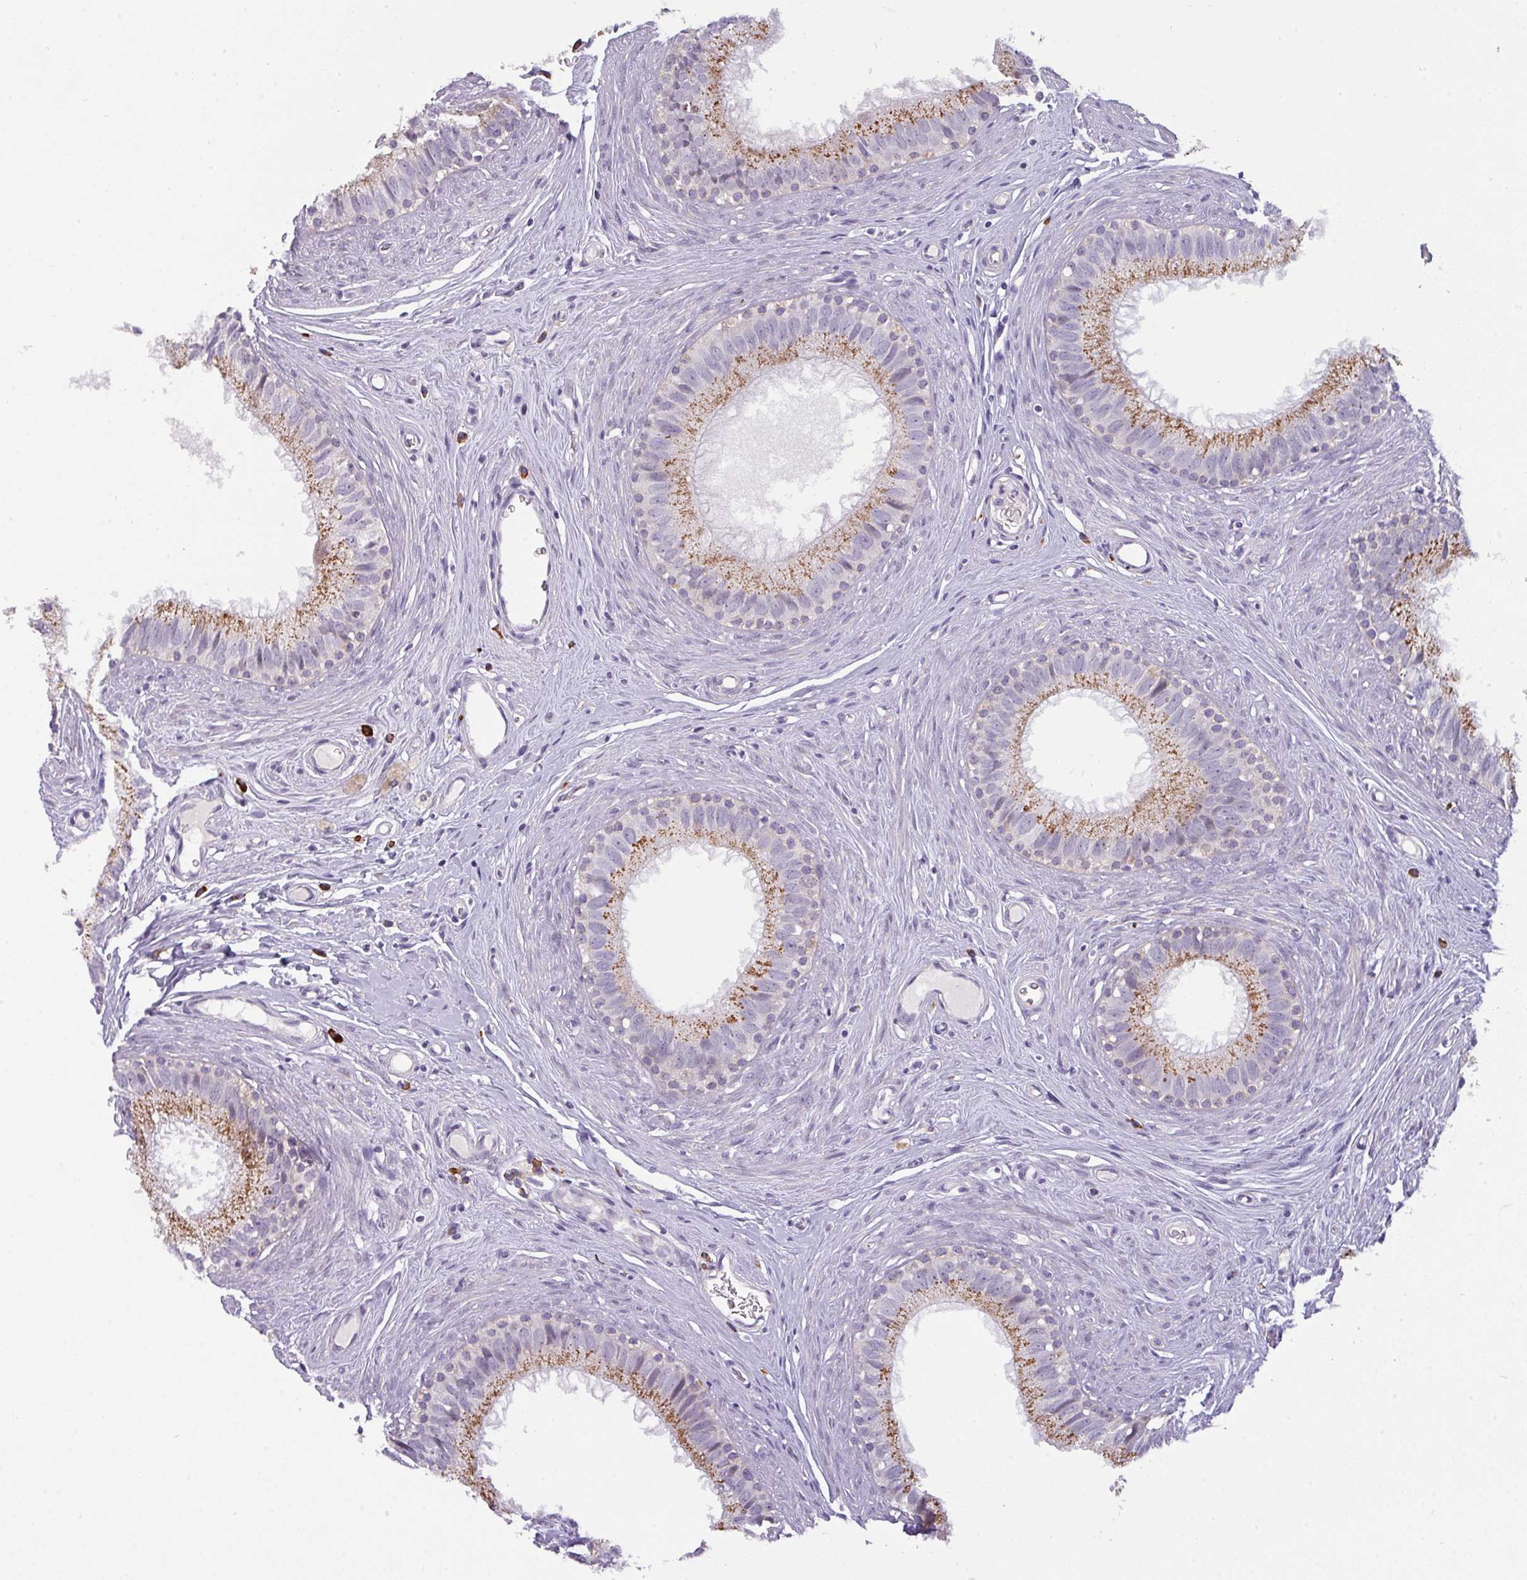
{"staining": {"intensity": "moderate", "quantity": "25%-75%", "location": "cytoplasmic/membranous"}, "tissue": "epididymis", "cell_type": "Glandular cells", "image_type": "normal", "snomed": [{"axis": "morphology", "description": "Normal tissue, NOS"}, {"axis": "topography", "description": "Epididymis"}], "caption": "Immunohistochemistry of normal epididymis shows medium levels of moderate cytoplasmic/membranous positivity in approximately 25%-75% of glandular cells.", "gene": "C2orf68", "patient": {"sex": "male", "age": 80}}